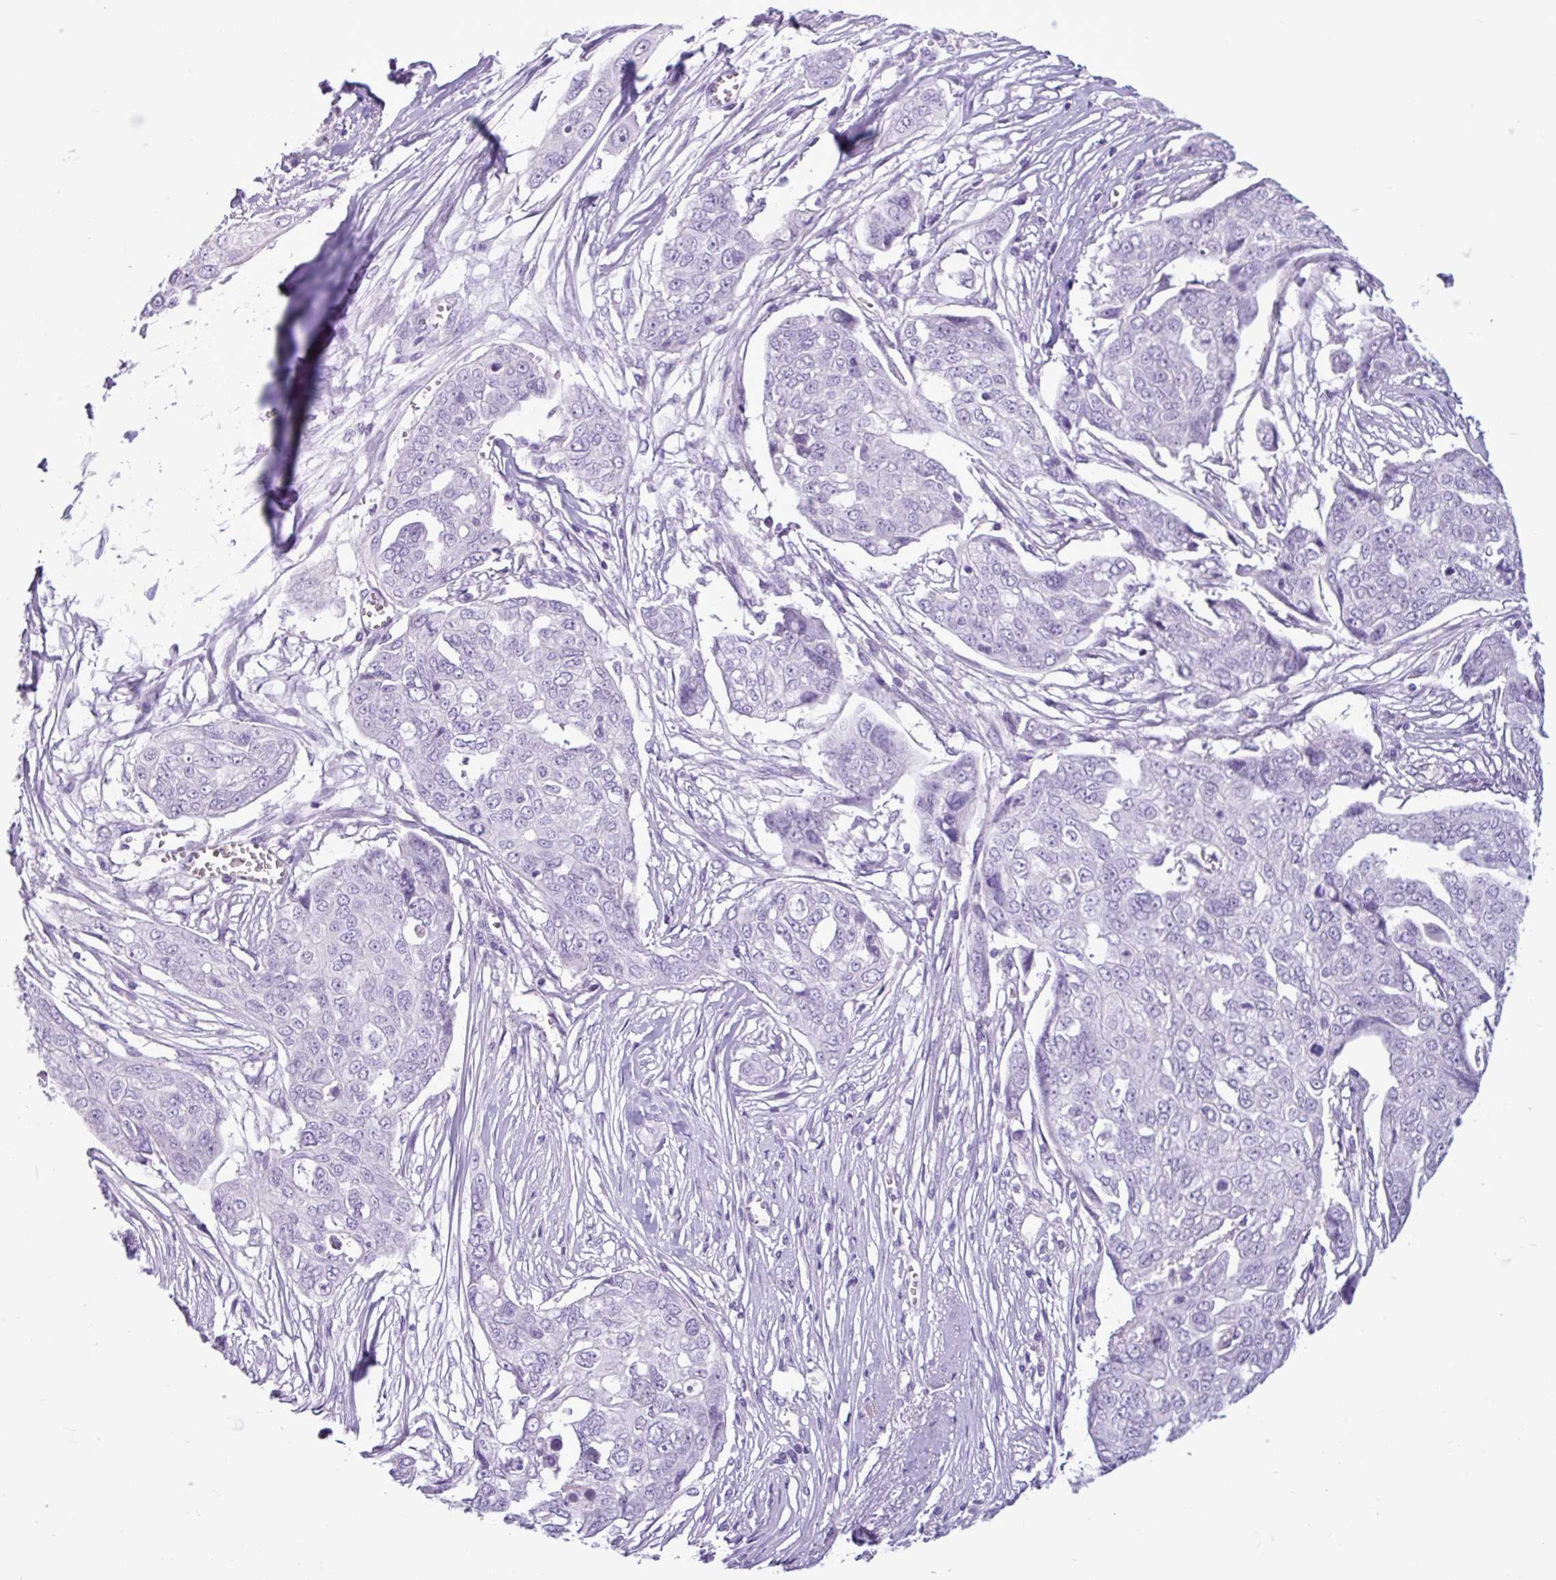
{"staining": {"intensity": "negative", "quantity": "none", "location": "none"}, "tissue": "ovarian cancer", "cell_type": "Tumor cells", "image_type": "cancer", "snomed": [{"axis": "morphology", "description": "Carcinoma, endometroid"}, {"axis": "topography", "description": "Ovary"}], "caption": "Tumor cells show no significant protein positivity in ovarian cancer (endometroid carcinoma).", "gene": "TMEM178A", "patient": {"sex": "female", "age": 70}}